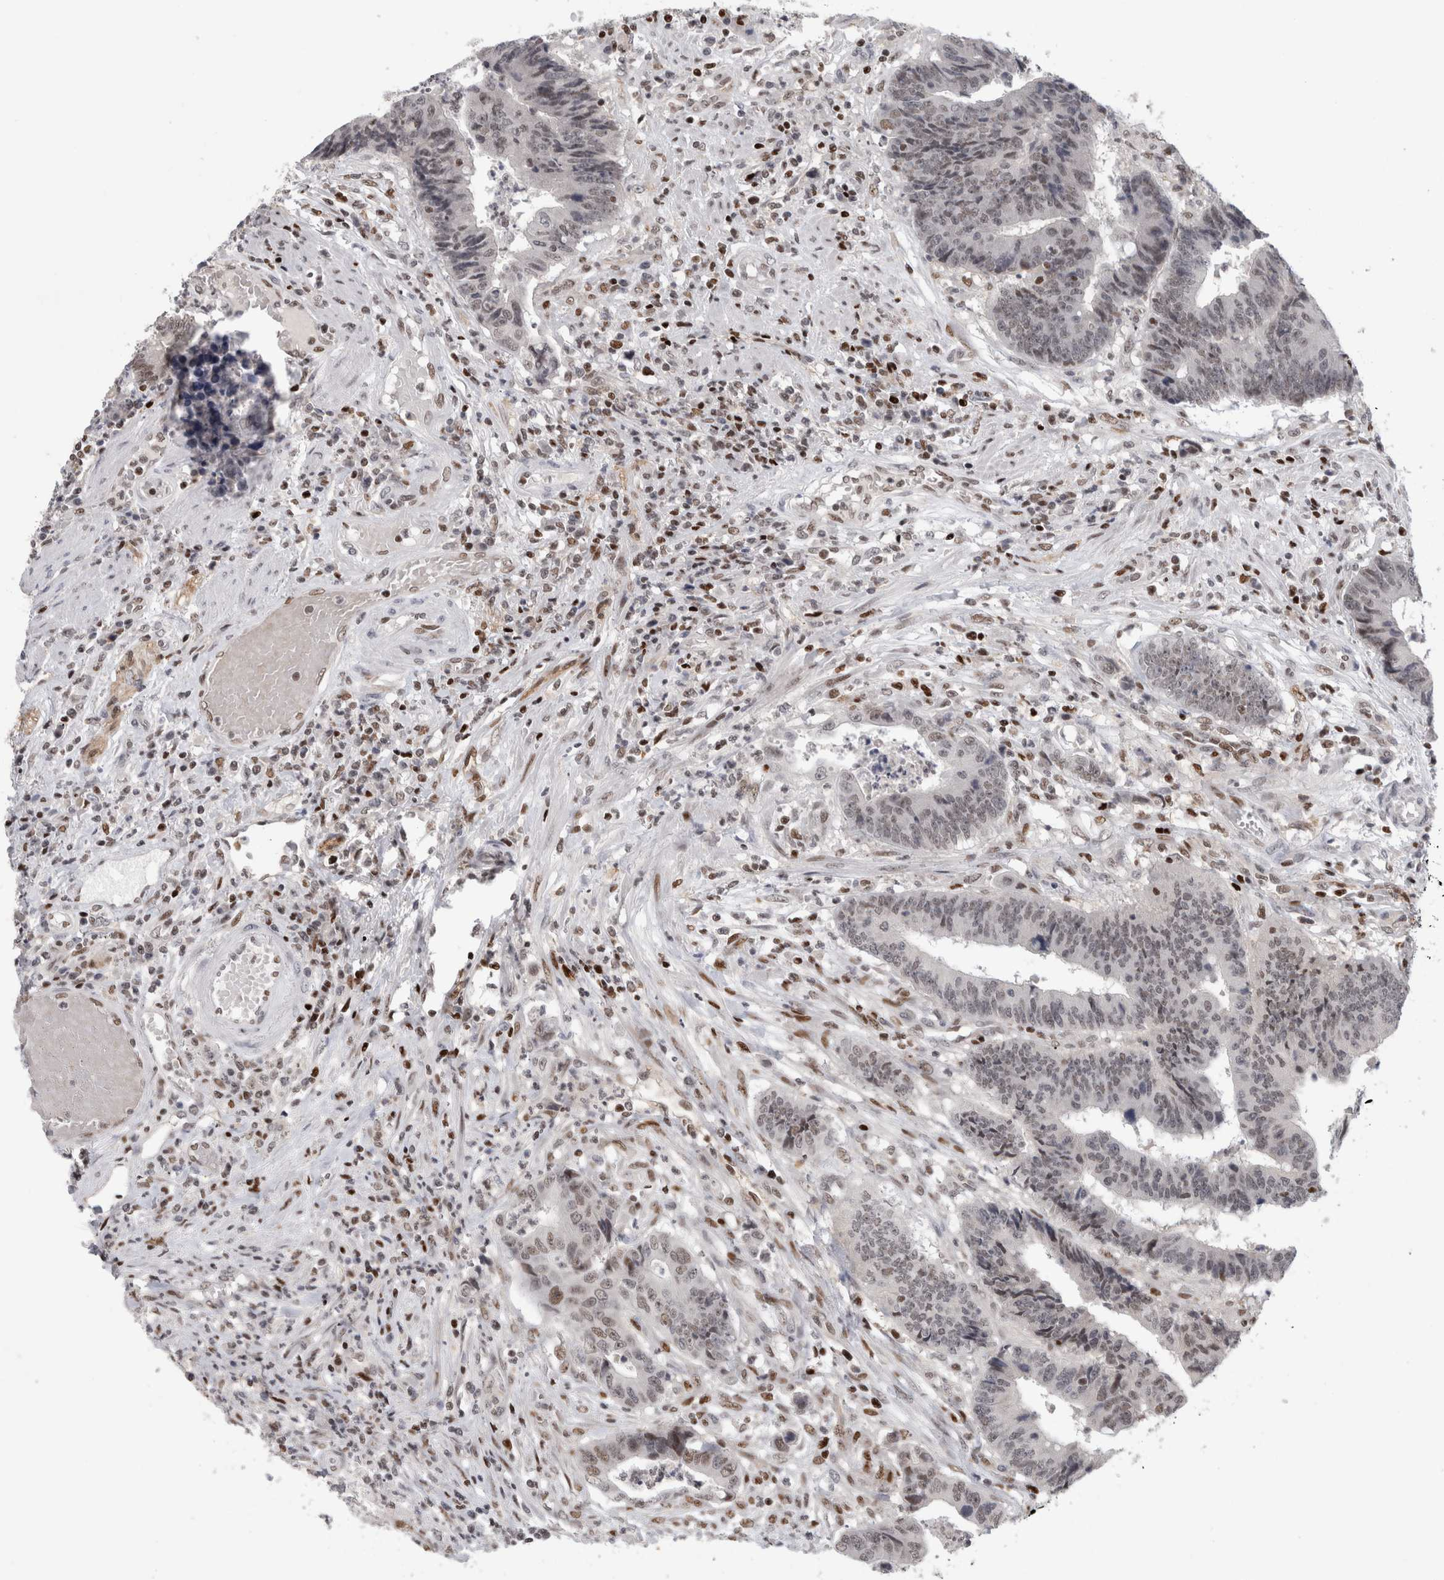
{"staining": {"intensity": "weak", "quantity": "<25%", "location": "nuclear"}, "tissue": "colorectal cancer", "cell_type": "Tumor cells", "image_type": "cancer", "snomed": [{"axis": "morphology", "description": "Adenocarcinoma, NOS"}, {"axis": "topography", "description": "Rectum"}], "caption": "High power microscopy micrograph of an IHC photomicrograph of adenocarcinoma (colorectal), revealing no significant positivity in tumor cells. Brightfield microscopy of immunohistochemistry stained with DAB (3,3'-diaminobenzidine) (brown) and hematoxylin (blue), captured at high magnification.", "gene": "SRARP", "patient": {"sex": "male", "age": 84}}